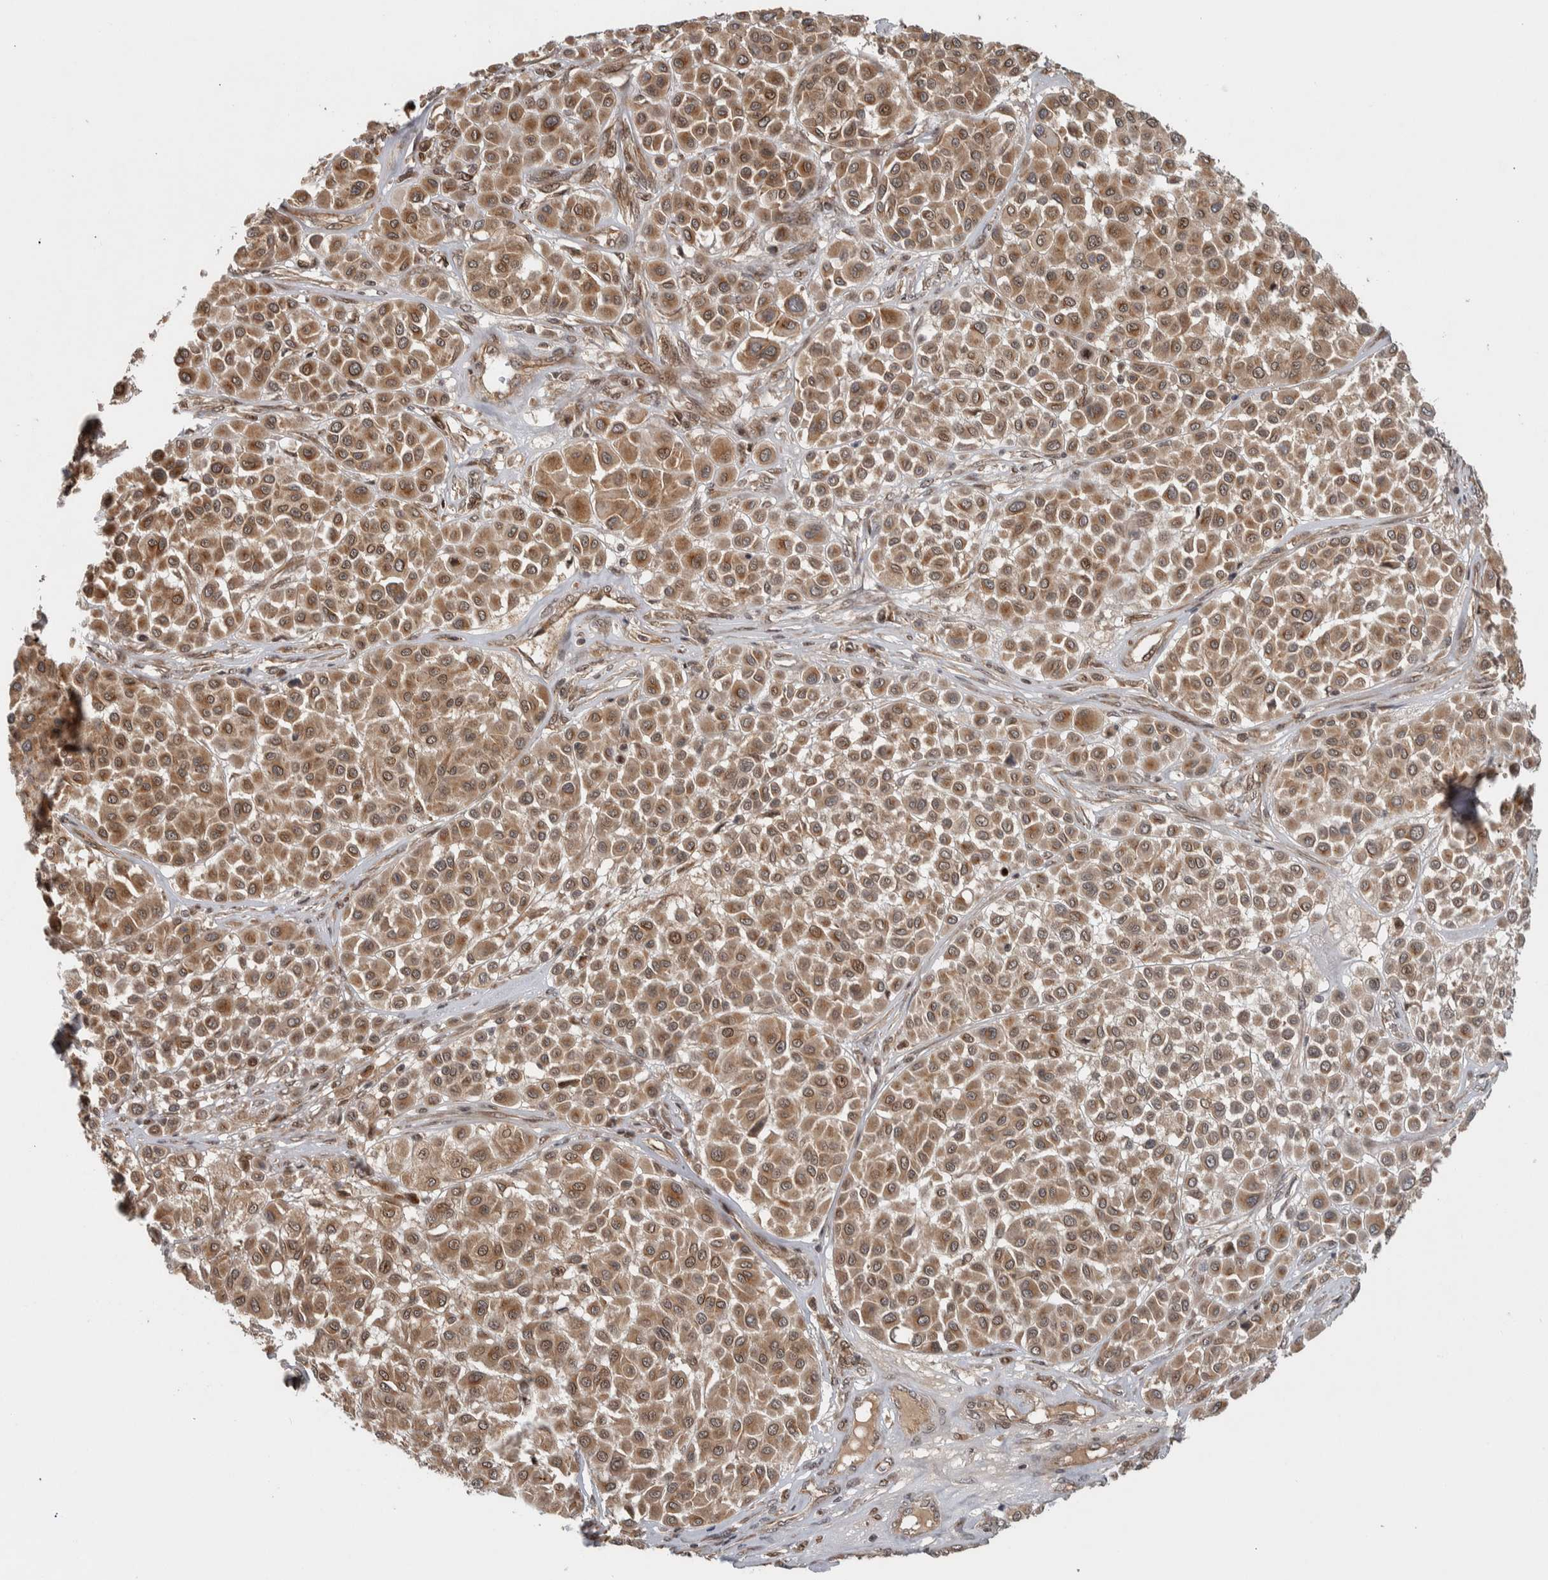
{"staining": {"intensity": "moderate", "quantity": ">75%", "location": "cytoplasmic/membranous,nuclear"}, "tissue": "melanoma", "cell_type": "Tumor cells", "image_type": "cancer", "snomed": [{"axis": "morphology", "description": "Malignant melanoma, Metastatic site"}, {"axis": "topography", "description": "Soft tissue"}], "caption": "Approximately >75% of tumor cells in human malignant melanoma (metastatic site) show moderate cytoplasmic/membranous and nuclear protein staining as visualized by brown immunohistochemical staining.", "gene": "RPS6KA4", "patient": {"sex": "male", "age": 41}}